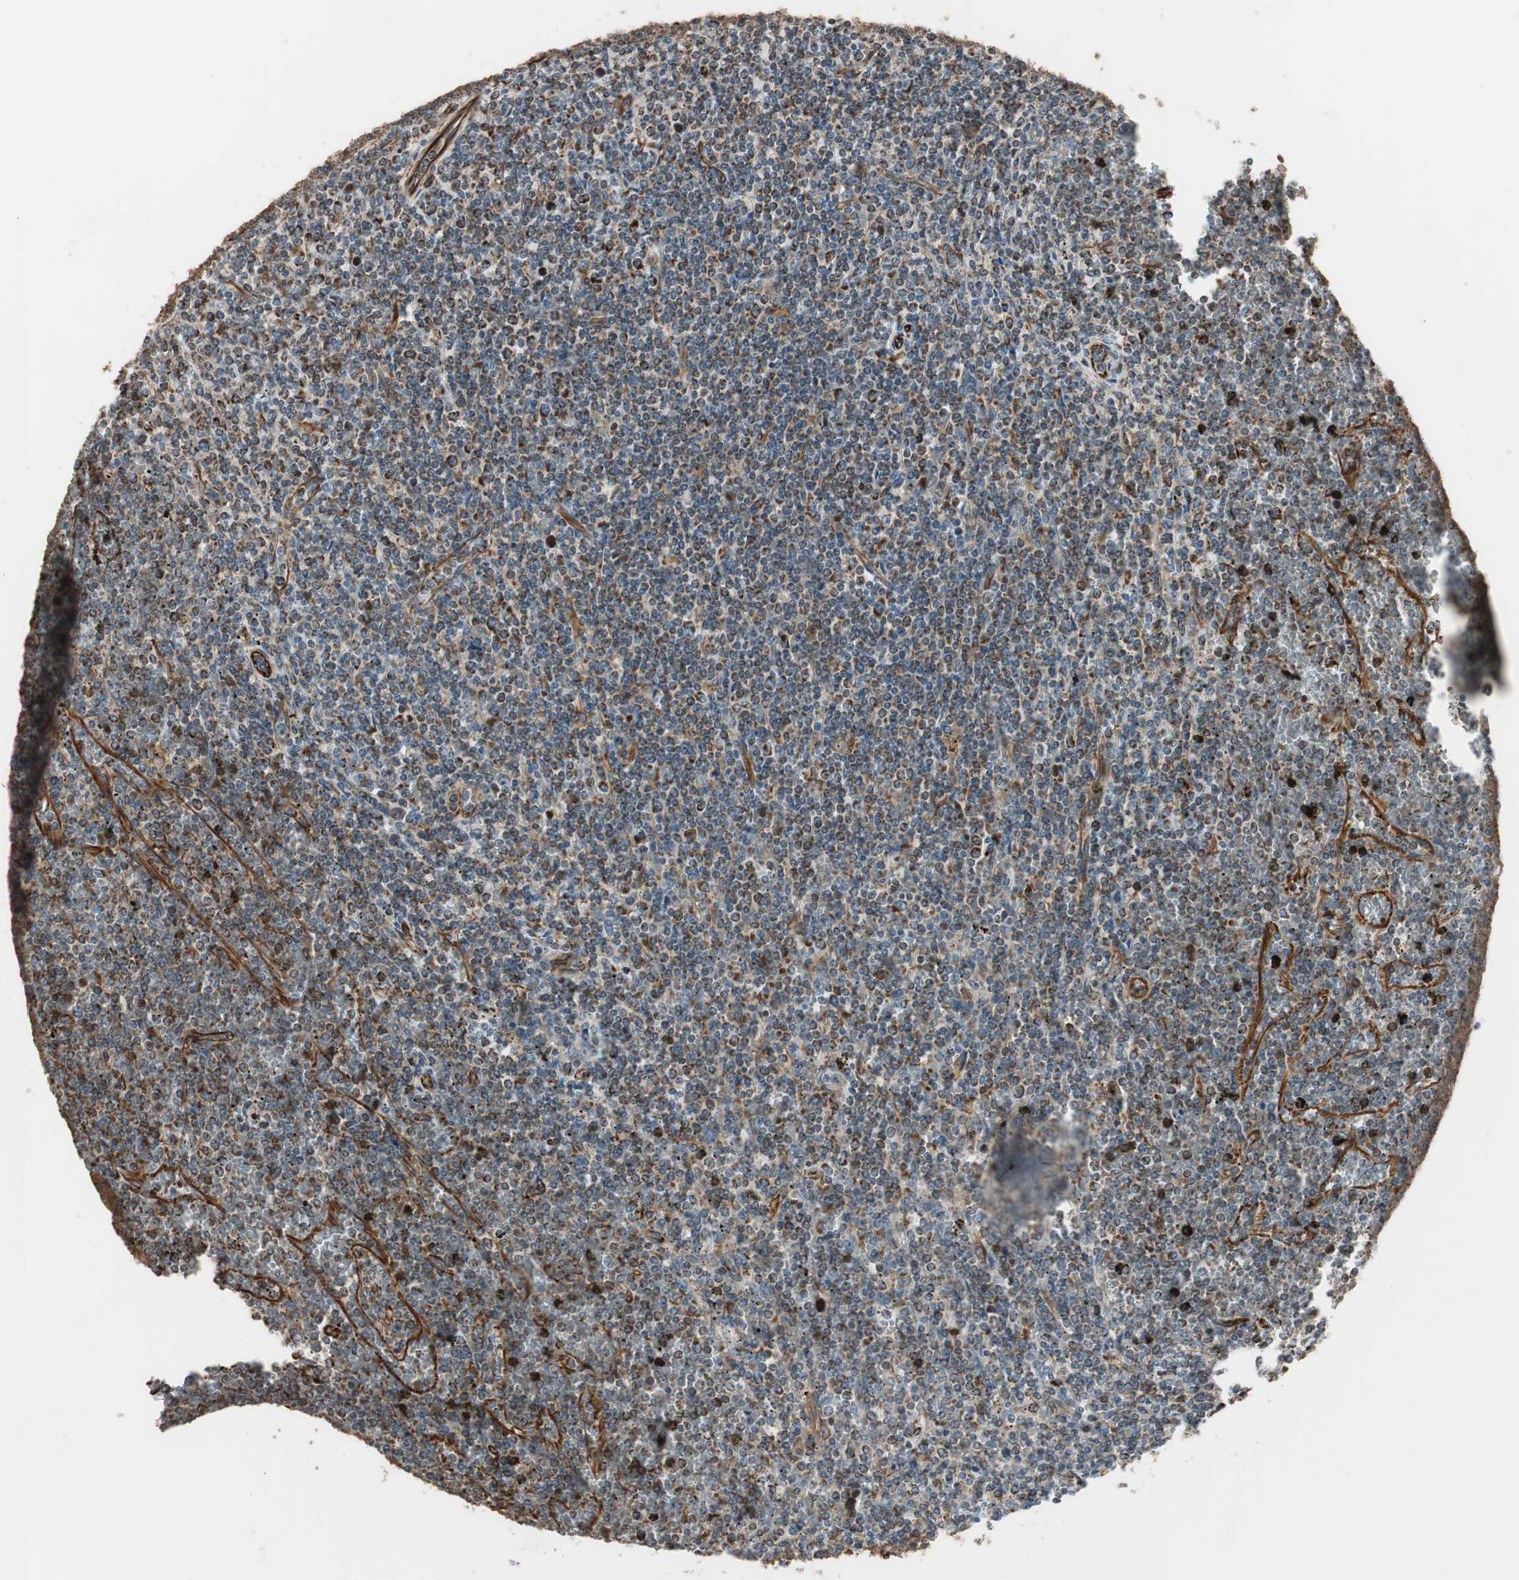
{"staining": {"intensity": "moderate", "quantity": "25%-75%", "location": "cytoplasmic/membranous"}, "tissue": "lymphoma", "cell_type": "Tumor cells", "image_type": "cancer", "snomed": [{"axis": "morphology", "description": "Malignant lymphoma, non-Hodgkin's type, Low grade"}, {"axis": "topography", "description": "Spleen"}], "caption": "This image demonstrates lymphoma stained with immunohistochemistry to label a protein in brown. The cytoplasmic/membranous of tumor cells show moderate positivity for the protein. Nuclei are counter-stained blue.", "gene": "SRCIN1", "patient": {"sex": "female", "age": 19}}